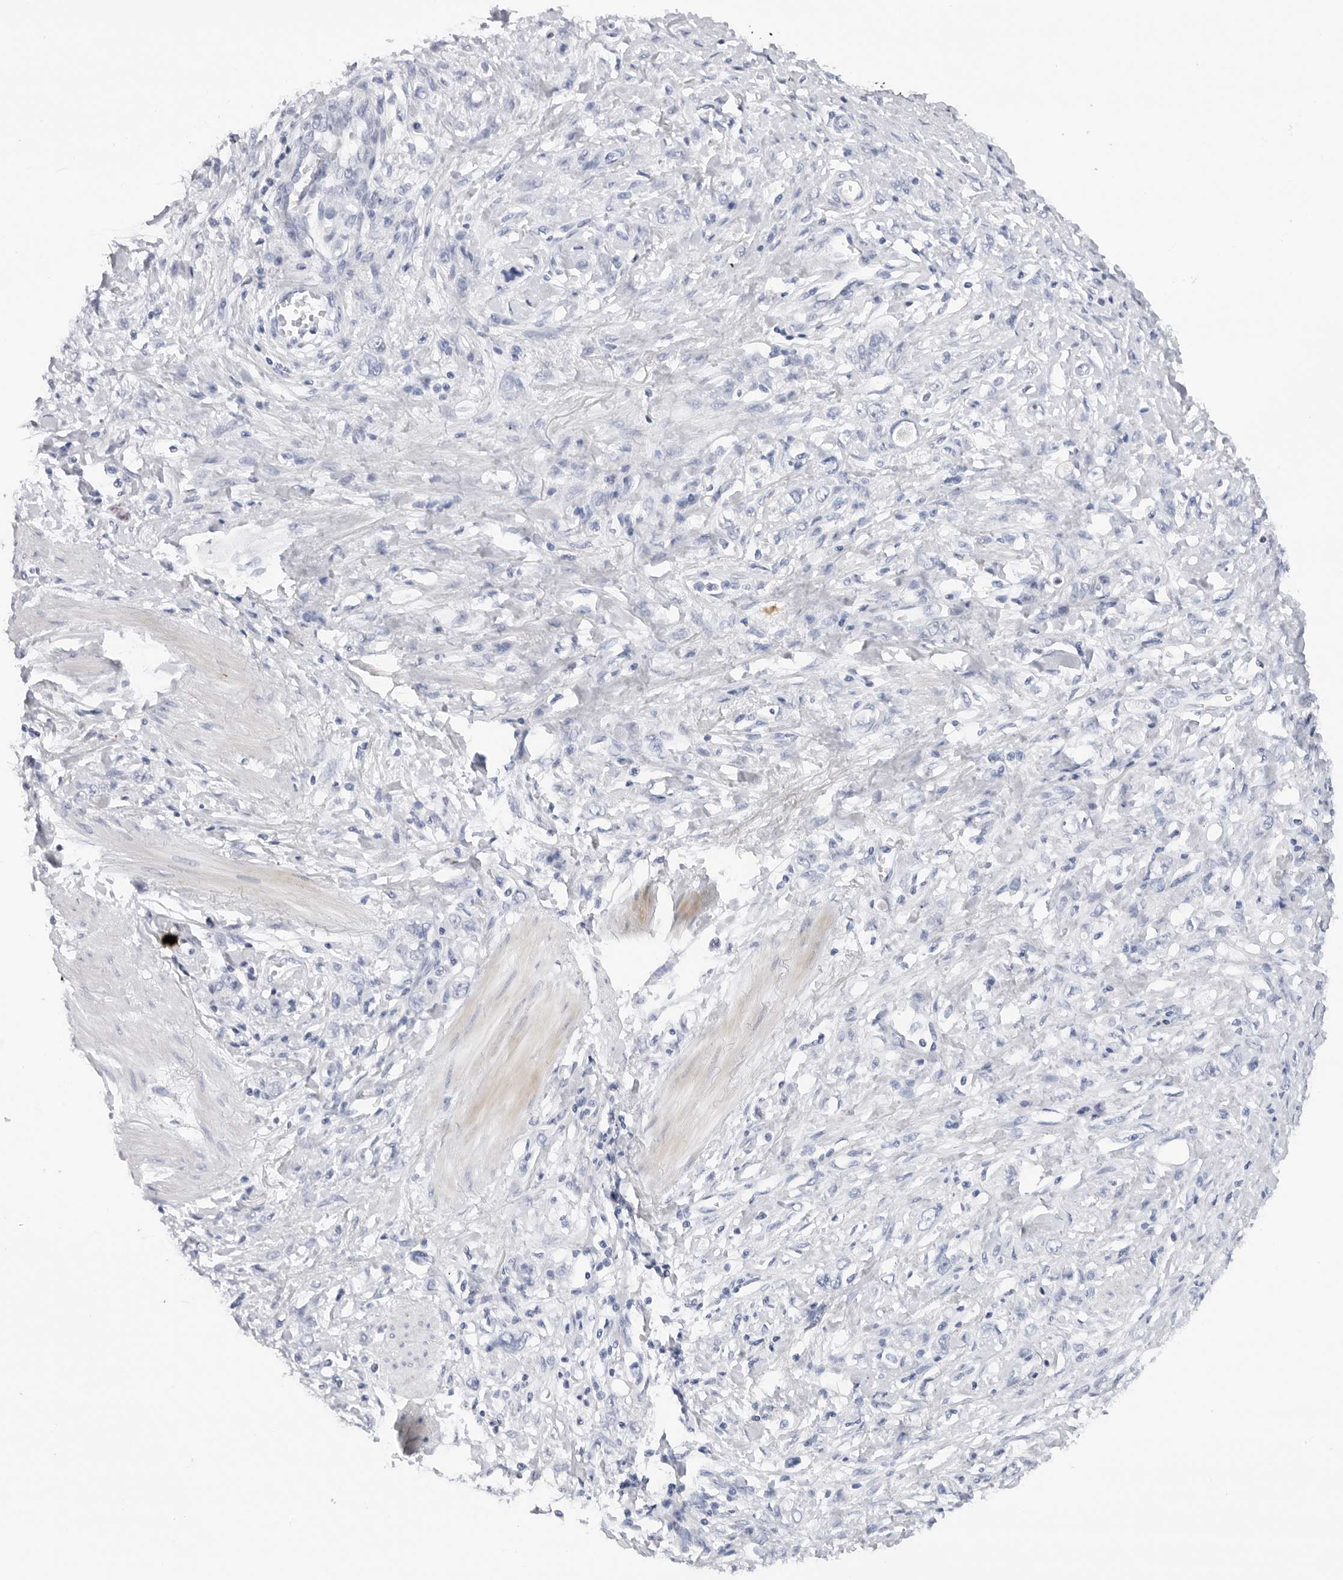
{"staining": {"intensity": "negative", "quantity": "none", "location": "none"}, "tissue": "stomach cancer", "cell_type": "Tumor cells", "image_type": "cancer", "snomed": [{"axis": "morphology", "description": "Adenocarcinoma, NOS"}, {"axis": "topography", "description": "Stomach"}], "caption": "Image shows no protein expression in tumor cells of stomach adenocarcinoma tissue. (DAB immunohistochemistry (IHC) visualized using brightfield microscopy, high magnification).", "gene": "MAP2K5", "patient": {"sex": "female", "age": 76}}